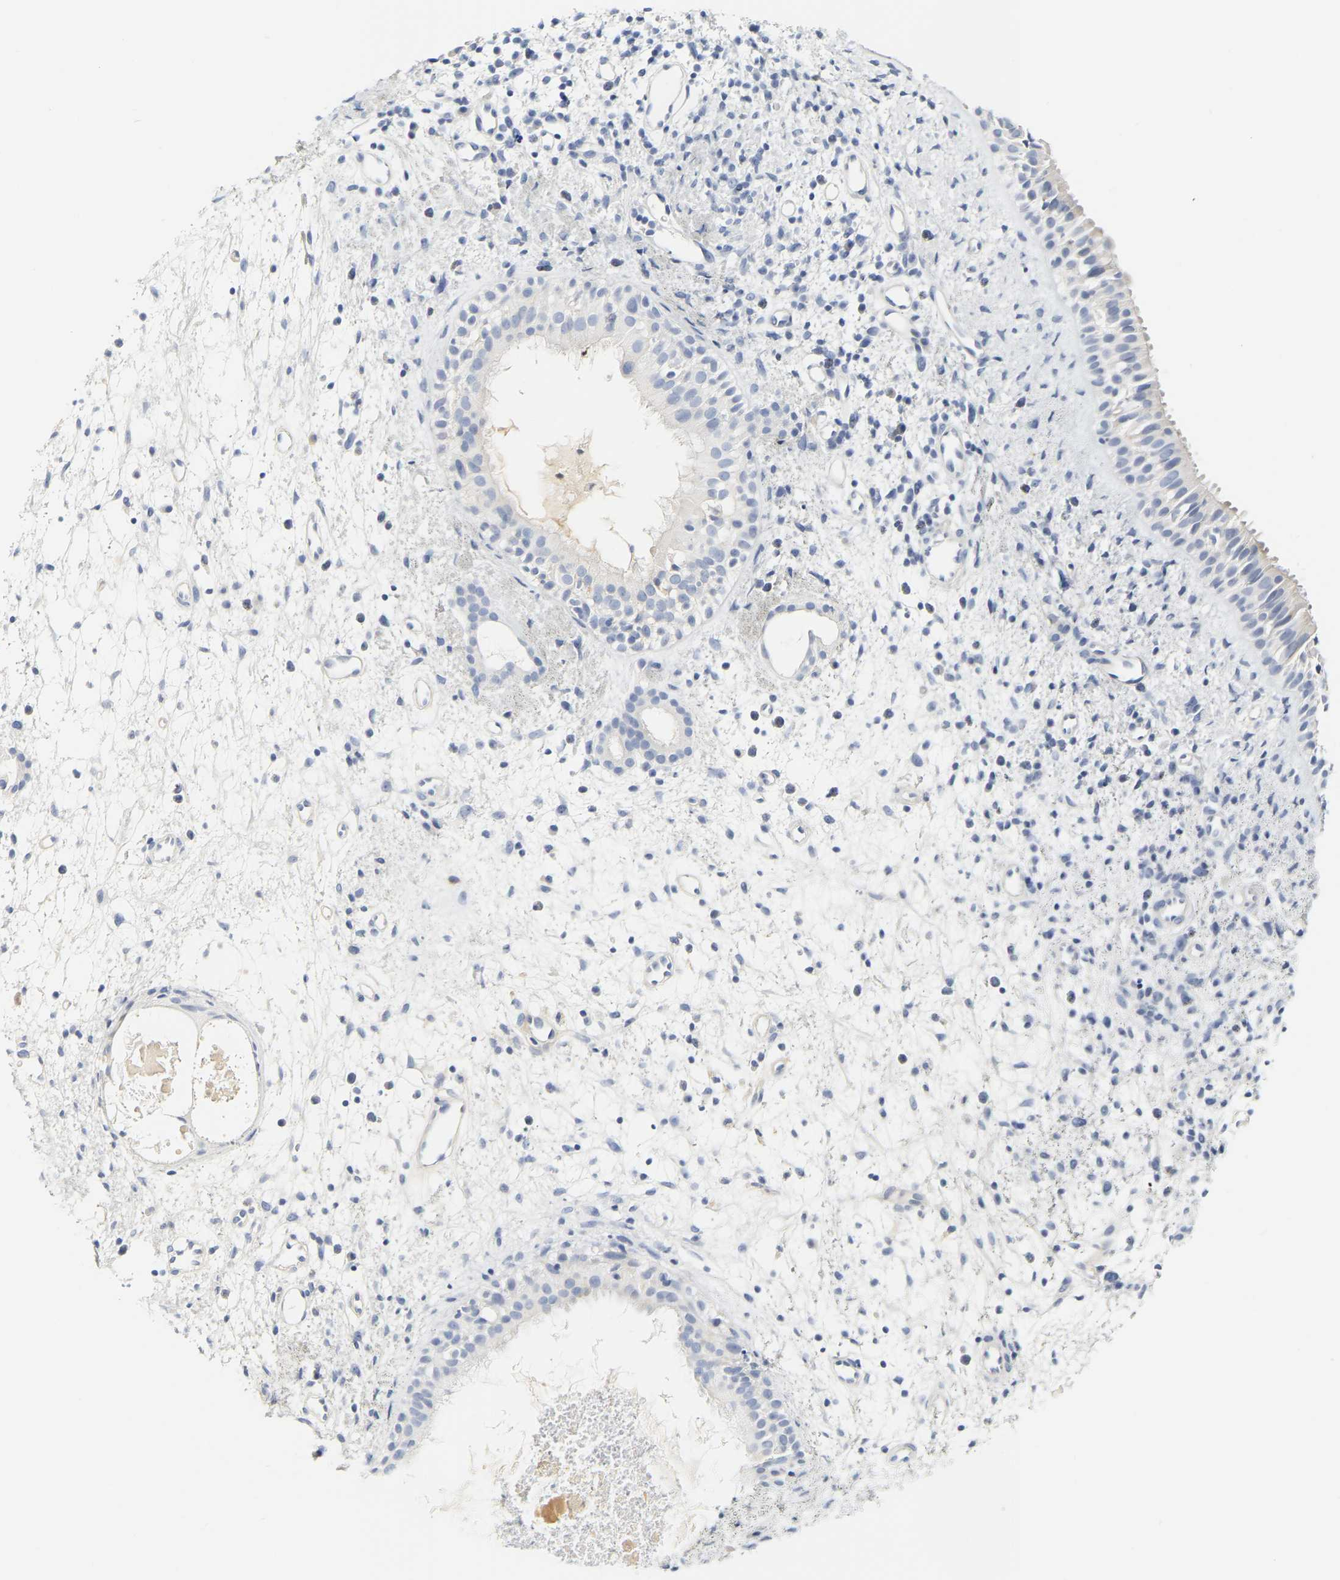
{"staining": {"intensity": "negative", "quantity": "none", "location": "none"}, "tissue": "nasopharynx", "cell_type": "Respiratory epithelial cells", "image_type": "normal", "snomed": [{"axis": "morphology", "description": "Normal tissue, NOS"}, {"axis": "topography", "description": "Nasopharynx"}], "caption": "The photomicrograph shows no staining of respiratory epithelial cells in normal nasopharynx.", "gene": "GNAS", "patient": {"sex": "male", "age": 22}}